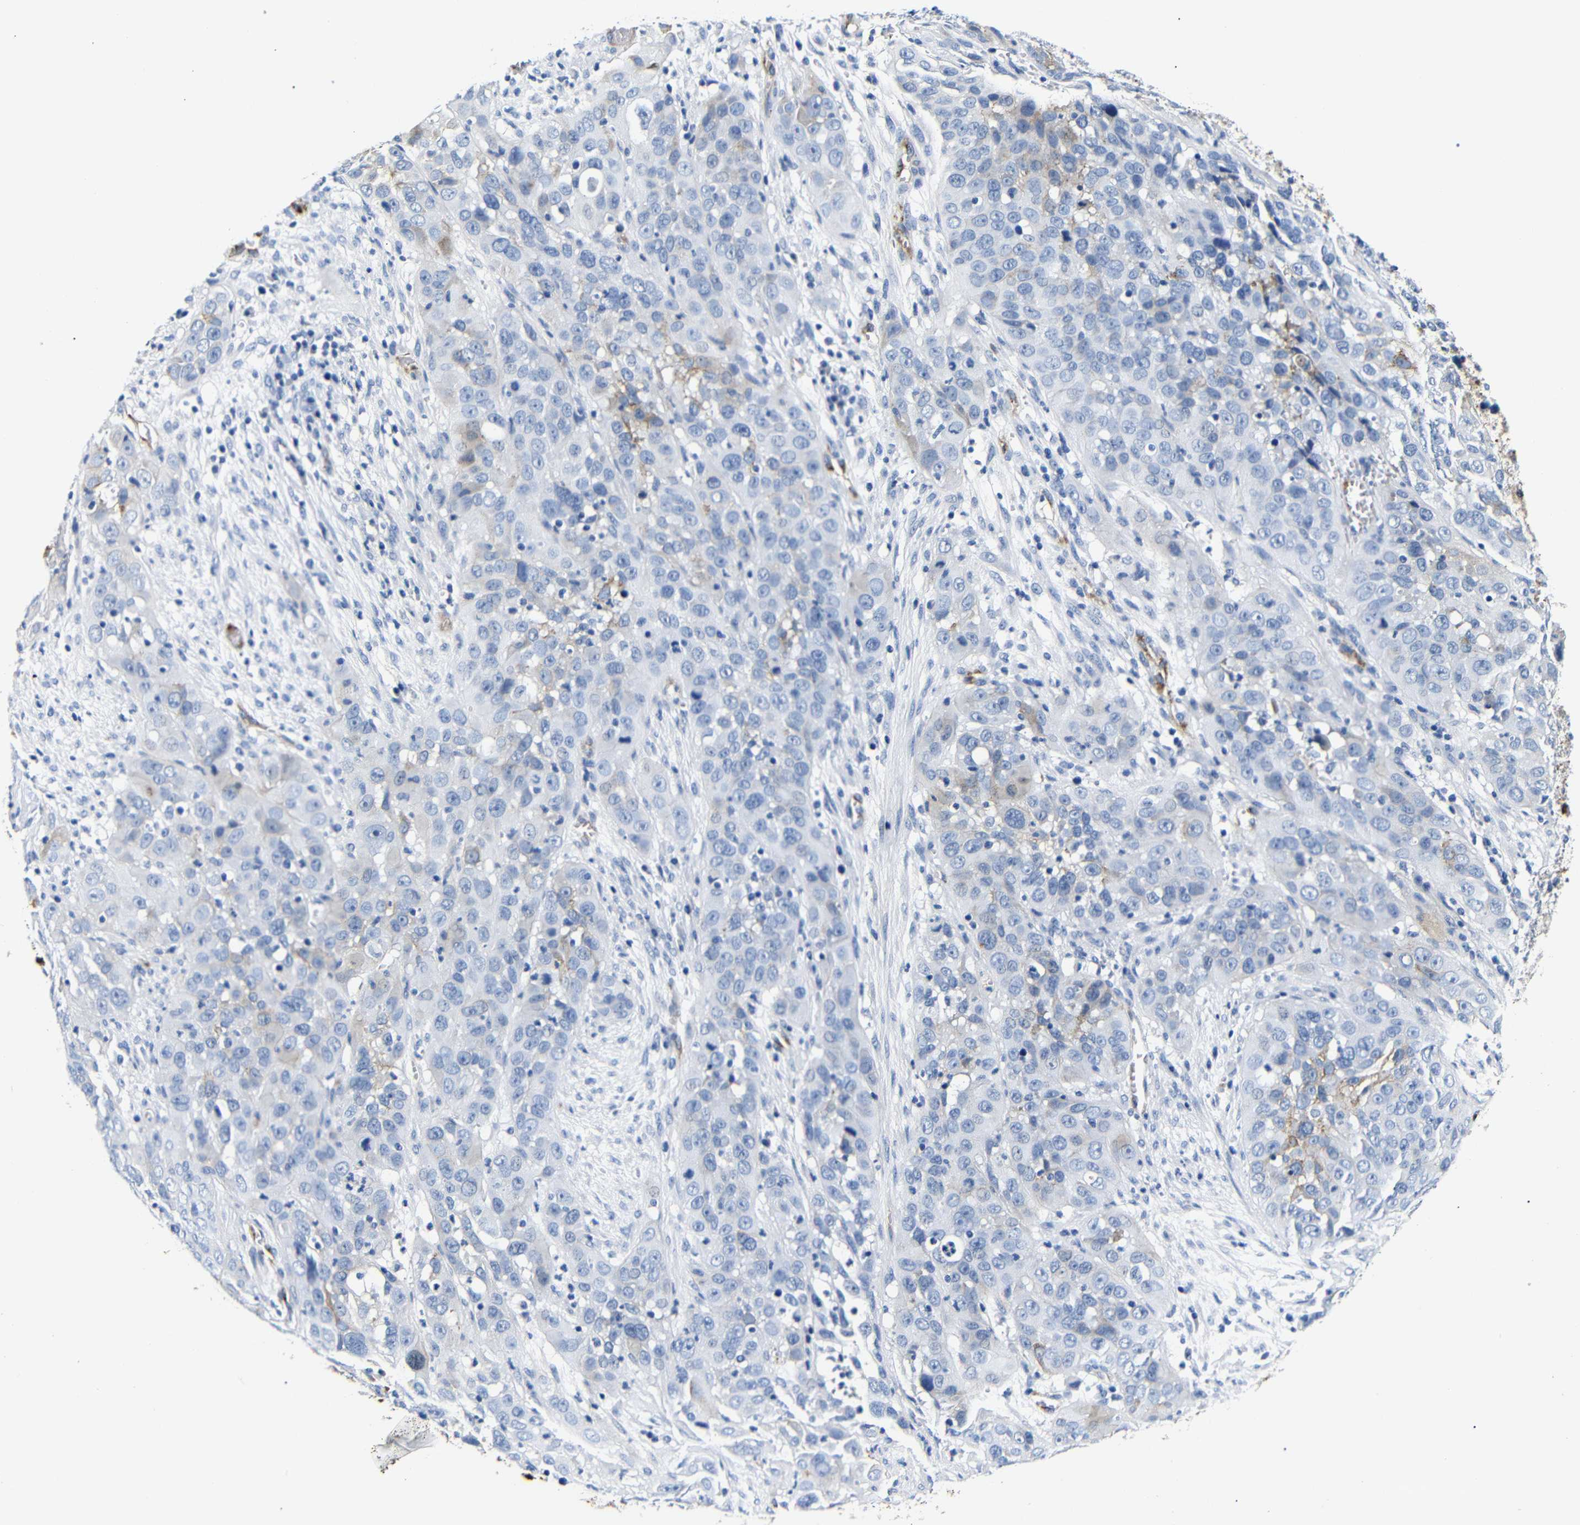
{"staining": {"intensity": "negative", "quantity": "none", "location": "none"}, "tissue": "cervical cancer", "cell_type": "Tumor cells", "image_type": "cancer", "snomed": [{"axis": "morphology", "description": "Squamous cell carcinoma, NOS"}, {"axis": "topography", "description": "Cervix"}], "caption": "Immunohistochemistry (IHC) of squamous cell carcinoma (cervical) reveals no positivity in tumor cells.", "gene": "MUC4", "patient": {"sex": "female", "age": 32}}